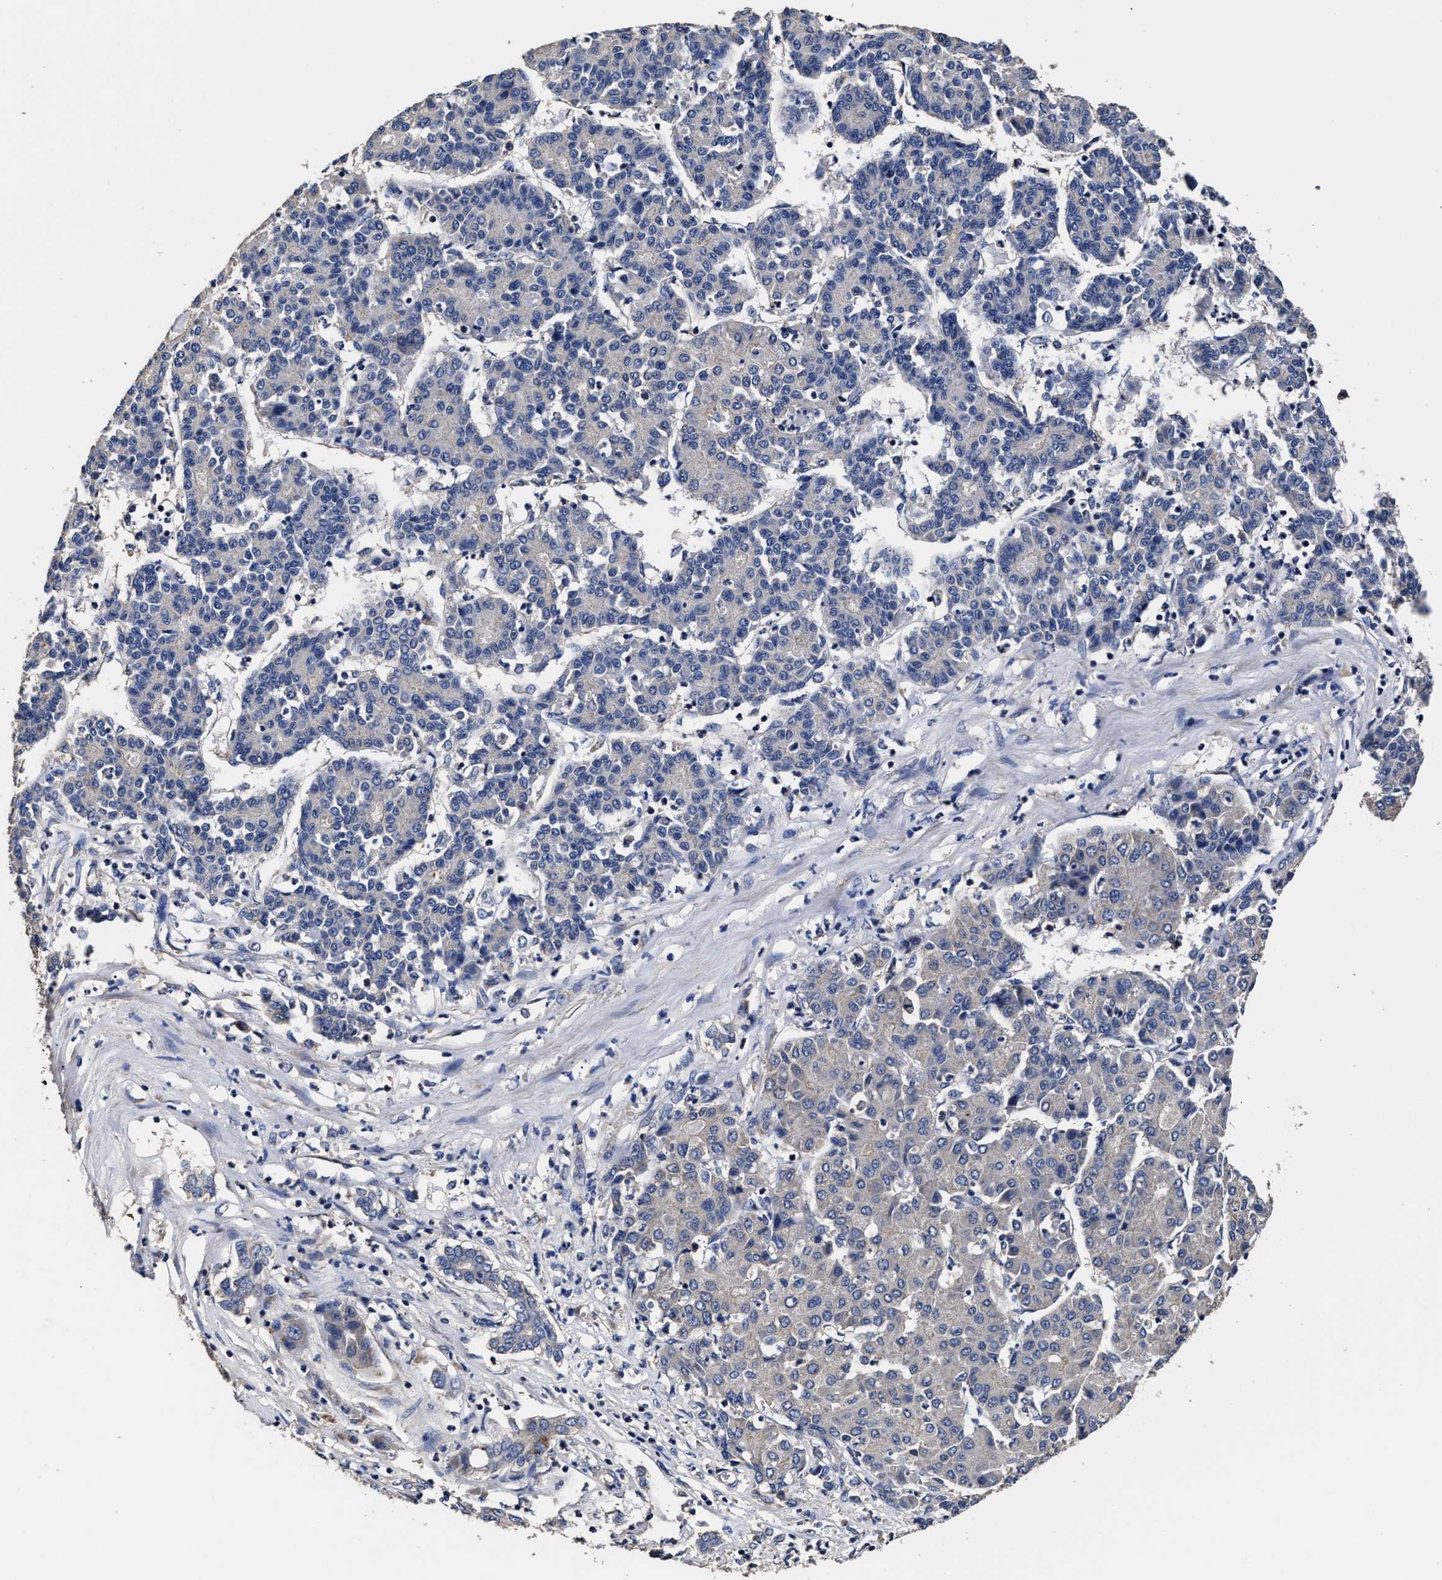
{"staining": {"intensity": "negative", "quantity": "none", "location": "none"}, "tissue": "liver cancer", "cell_type": "Tumor cells", "image_type": "cancer", "snomed": [{"axis": "morphology", "description": "Carcinoma, Hepatocellular, NOS"}, {"axis": "topography", "description": "Liver"}], "caption": "IHC photomicrograph of liver cancer (hepatocellular carcinoma) stained for a protein (brown), which displays no expression in tumor cells.", "gene": "AVEN", "patient": {"sex": "male", "age": 65}}